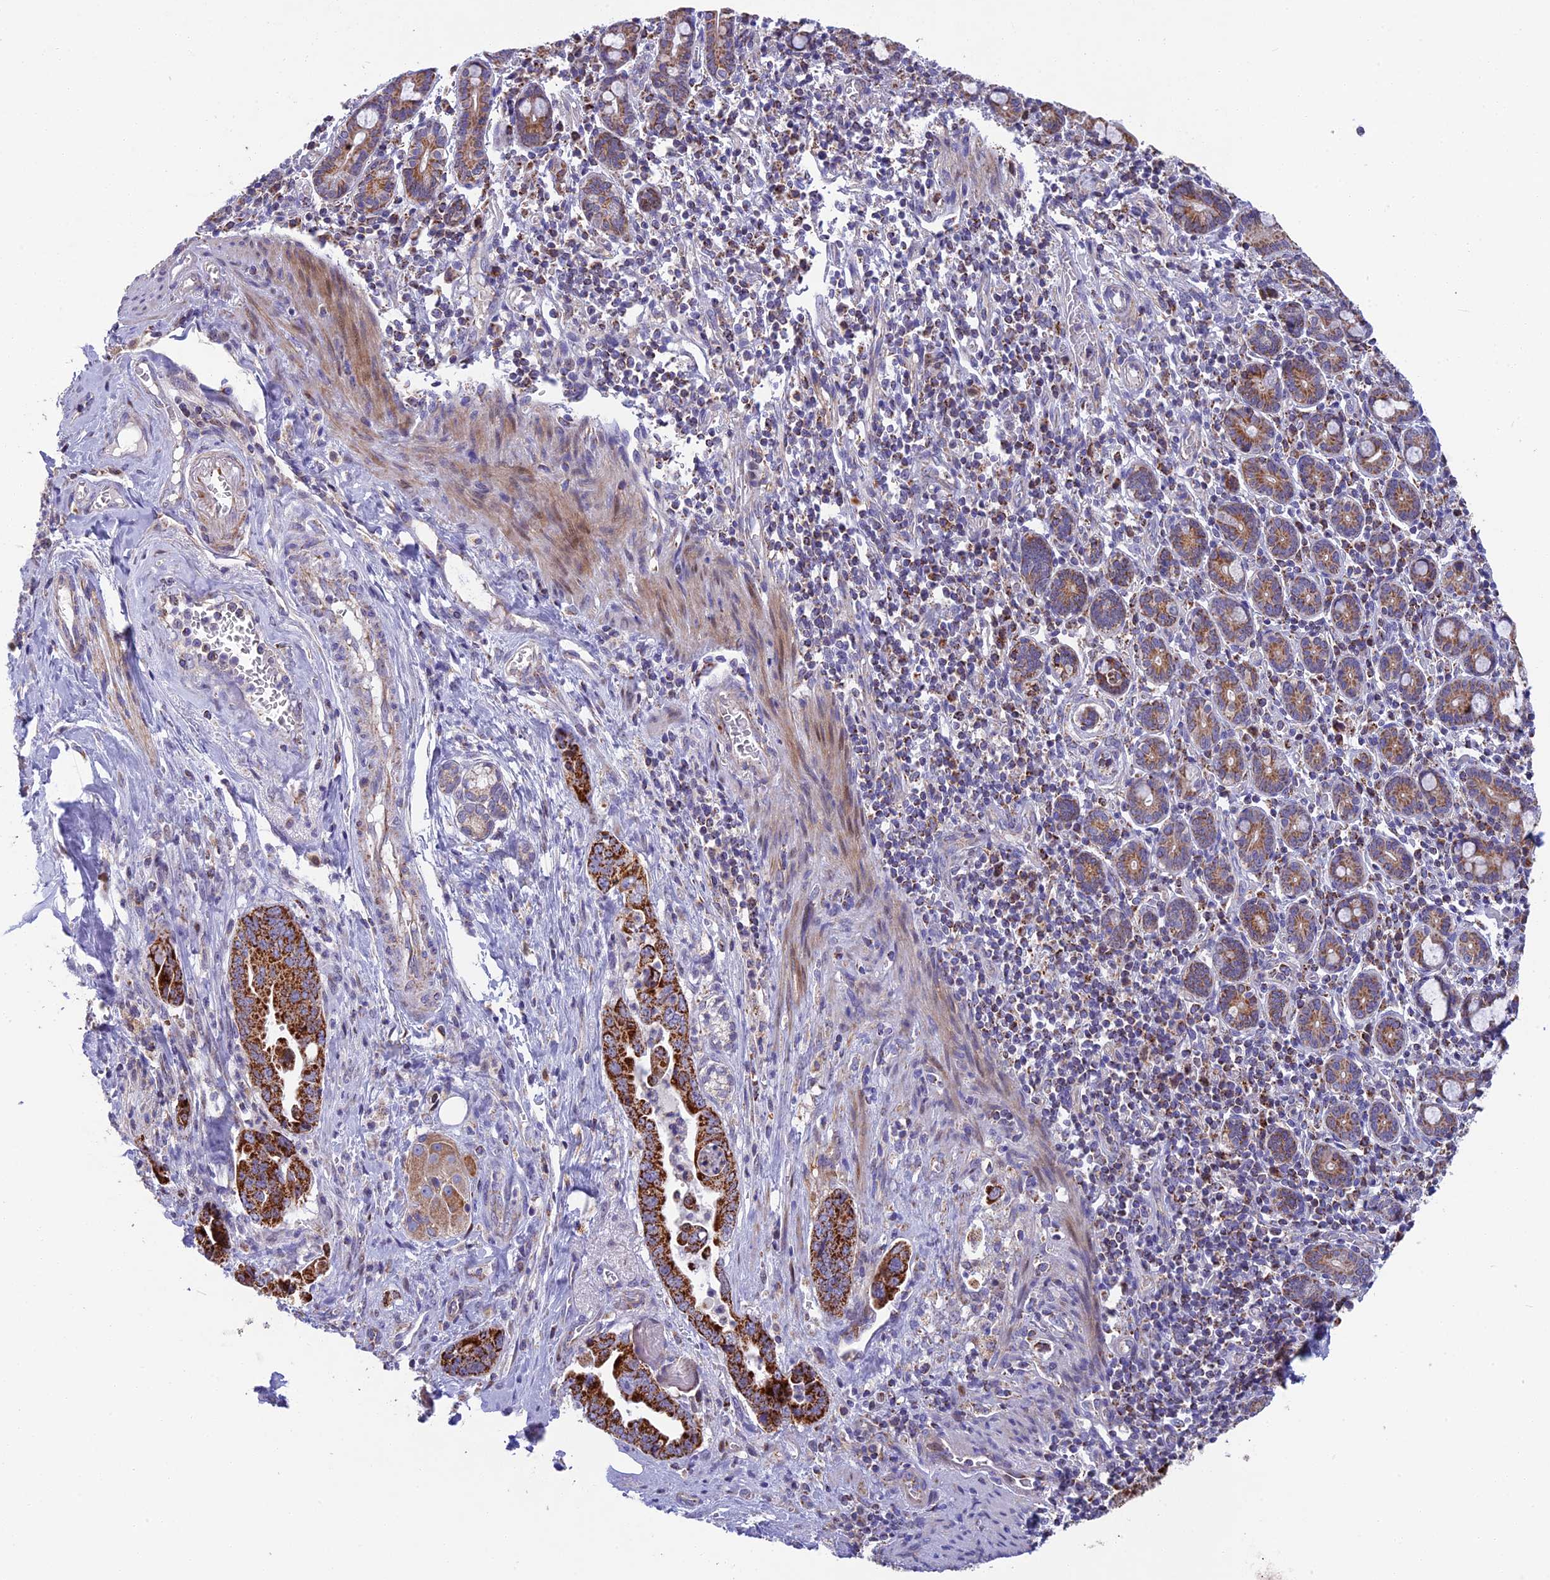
{"staining": {"intensity": "strong", "quantity": ">75%", "location": "cytoplasmic/membranous"}, "tissue": "pancreatic cancer", "cell_type": "Tumor cells", "image_type": "cancer", "snomed": [{"axis": "morphology", "description": "Adenocarcinoma, NOS"}, {"axis": "topography", "description": "Pancreas"}], "caption": "Human pancreatic adenocarcinoma stained for a protein (brown) reveals strong cytoplasmic/membranous positive positivity in about >75% of tumor cells.", "gene": "CS", "patient": {"sex": "male", "age": 70}}